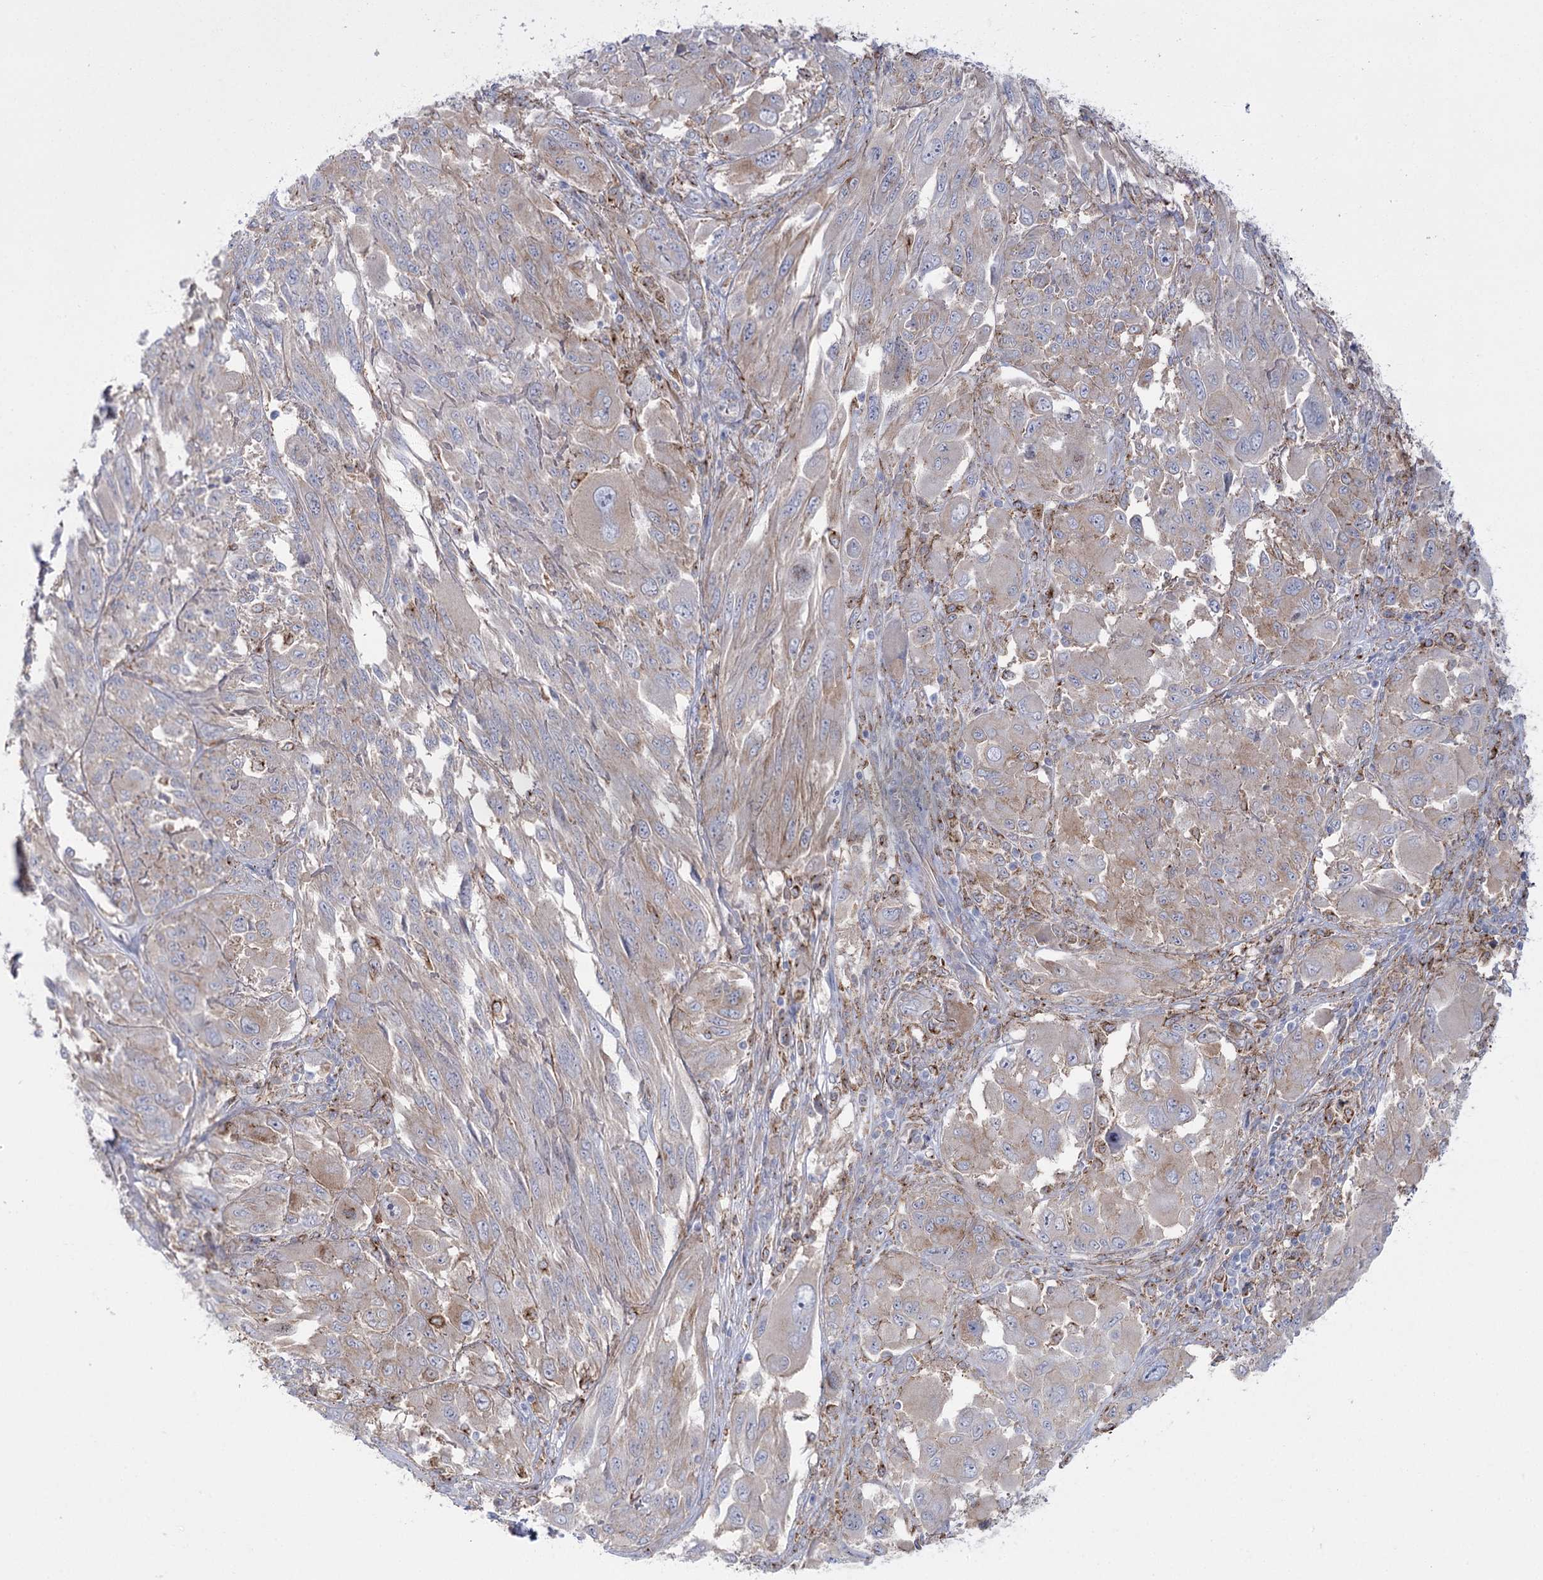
{"staining": {"intensity": "negative", "quantity": "none", "location": "none"}, "tissue": "melanoma", "cell_type": "Tumor cells", "image_type": "cancer", "snomed": [{"axis": "morphology", "description": "Malignant melanoma, NOS"}, {"axis": "topography", "description": "Skin"}], "caption": "The immunohistochemistry image has no significant expression in tumor cells of malignant melanoma tissue.", "gene": "CCDC88A", "patient": {"sex": "female", "age": 91}}